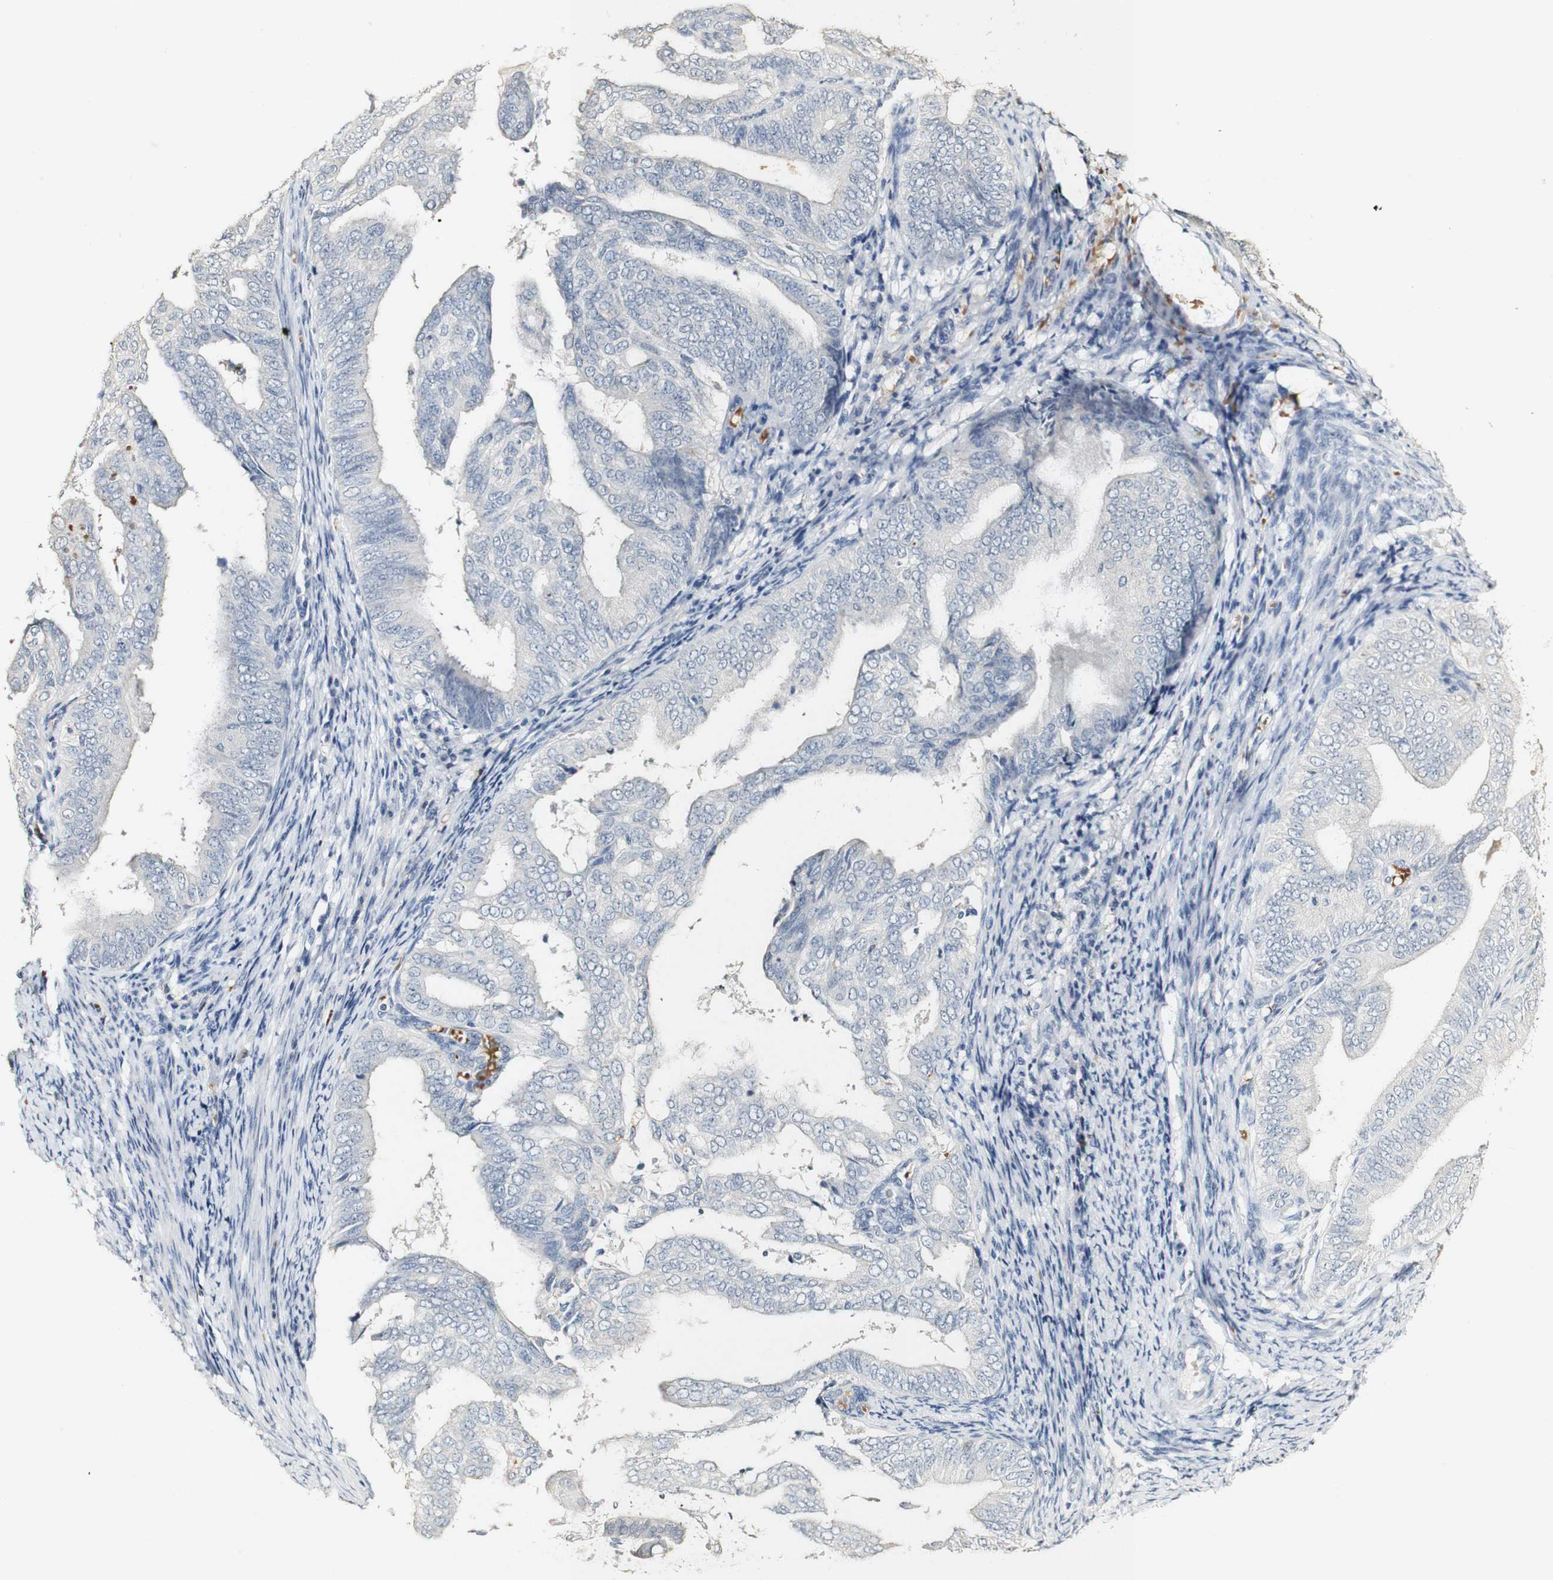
{"staining": {"intensity": "negative", "quantity": "none", "location": "none"}, "tissue": "endometrial cancer", "cell_type": "Tumor cells", "image_type": "cancer", "snomed": [{"axis": "morphology", "description": "Adenocarcinoma, NOS"}, {"axis": "topography", "description": "Endometrium"}], "caption": "Tumor cells show no significant protein expression in endometrial cancer (adenocarcinoma).", "gene": "SYT7", "patient": {"sex": "female", "age": 58}}